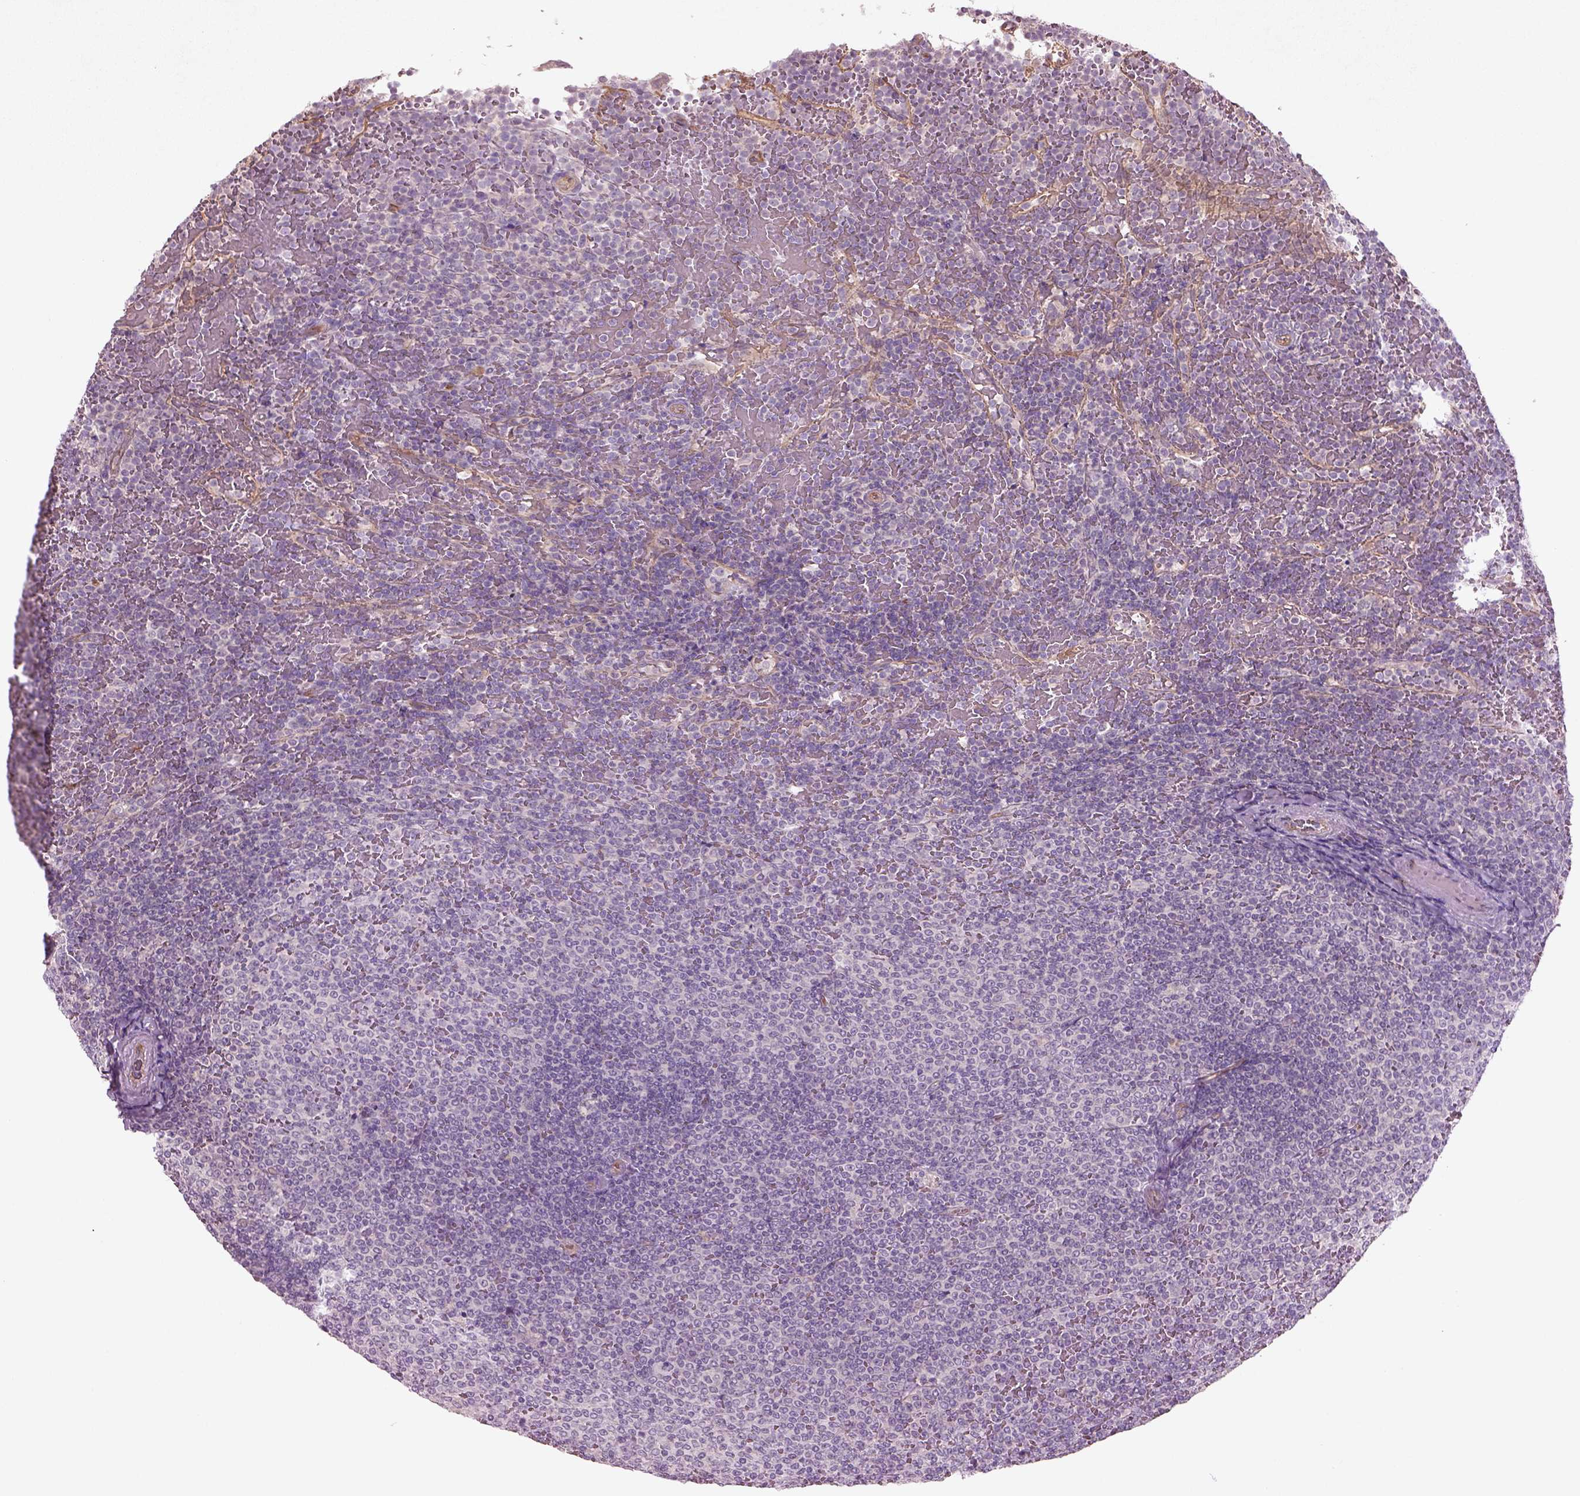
{"staining": {"intensity": "negative", "quantity": "none", "location": "none"}, "tissue": "lymphoma", "cell_type": "Tumor cells", "image_type": "cancer", "snomed": [{"axis": "morphology", "description": "Malignant lymphoma, non-Hodgkin's type, Low grade"}, {"axis": "topography", "description": "Spleen"}], "caption": "An immunohistochemistry micrograph of lymphoma is shown. There is no staining in tumor cells of lymphoma.", "gene": "DUOXA2", "patient": {"sex": "female", "age": 77}}